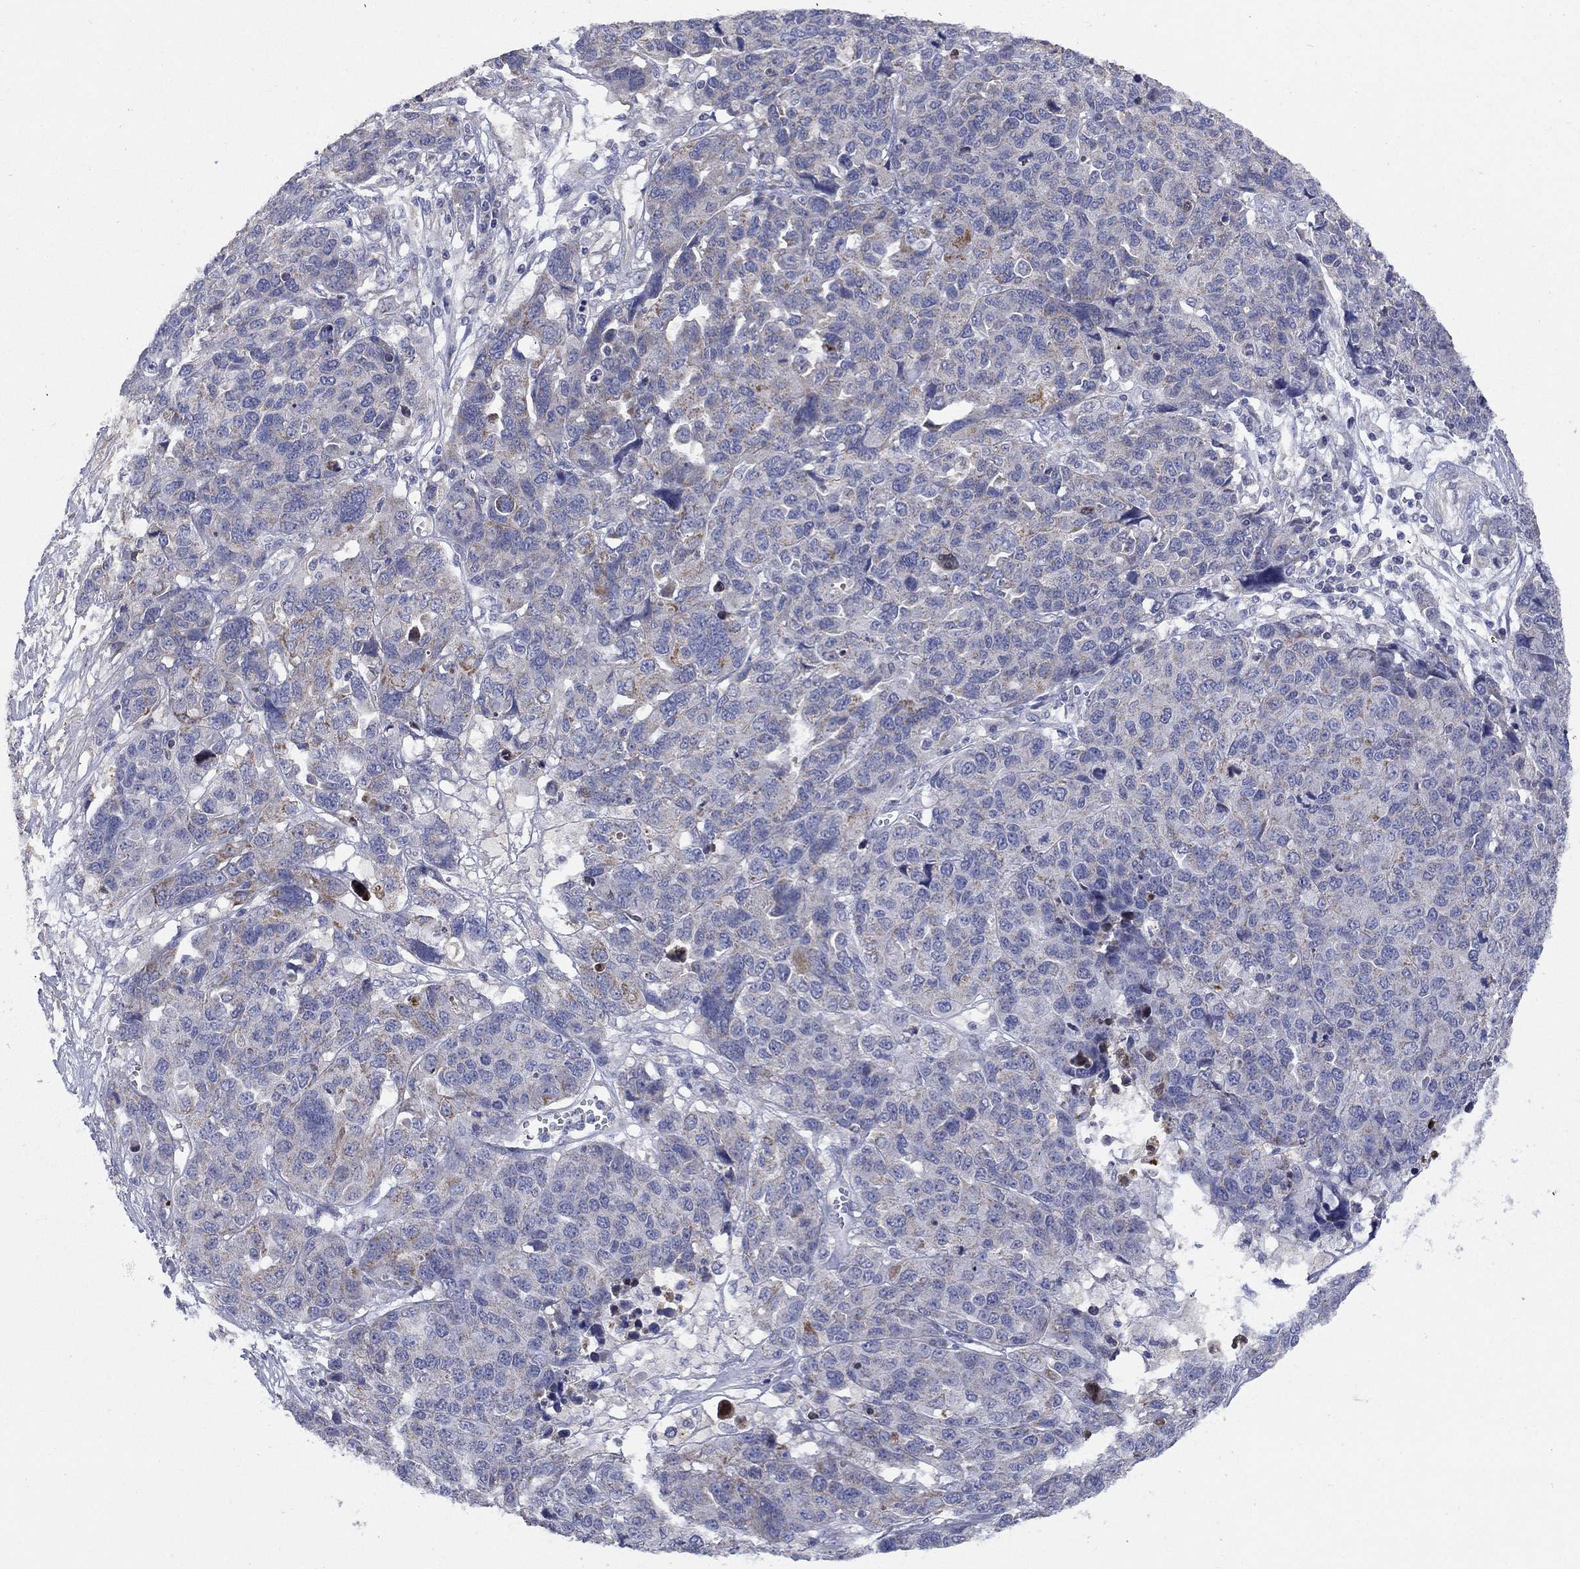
{"staining": {"intensity": "moderate", "quantity": "<25%", "location": "cytoplasmic/membranous"}, "tissue": "ovarian cancer", "cell_type": "Tumor cells", "image_type": "cancer", "snomed": [{"axis": "morphology", "description": "Cystadenocarcinoma, serous, NOS"}, {"axis": "topography", "description": "Ovary"}], "caption": "Moderate cytoplasmic/membranous expression is appreciated in approximately <25% of tumor cells in ovarian cancer (serous cystadenocarcinoma). The protein is shown in brown color, while the nuclei are stained blue.", "gene": "CLVS1", "patient": {"sex": "female", "age": 87}}